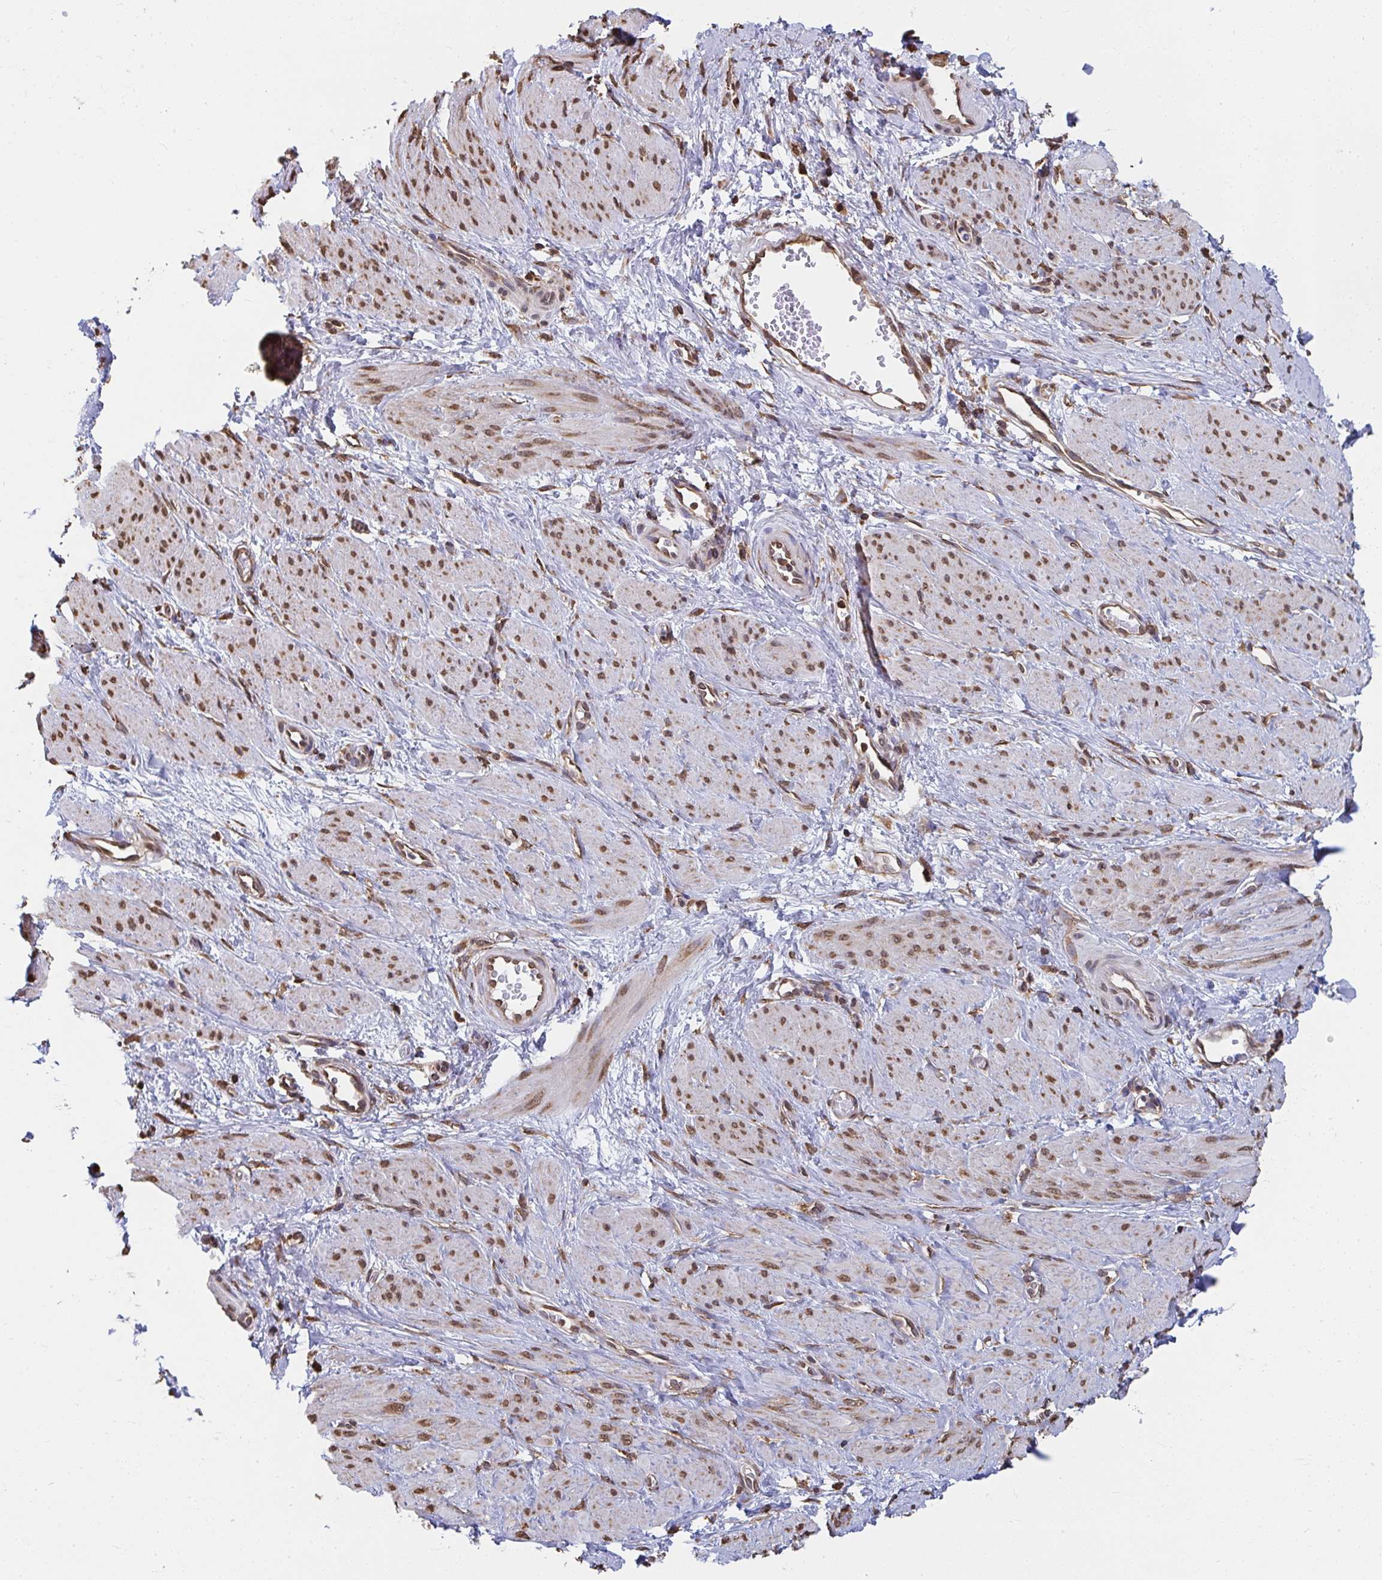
{"staining": {"intensity": "moderate", "quantity": ">75%", "location": "nuclear"}, "tissue": "smooth muscle", "cell_type": "Smooth muscle cells", "image_type": "normal", "snomed": [{"axis": "morphology", "description": "Normal tissue, NOS"}, {"axis": "topography", "description": "Smooth muscle"}, {"axis": "topography", "description": "Uterus"}], "caption": "DAB immunohistochemical staining of unremarkable human smooth muscle exhibits moderate nuclear protein positivity in approximately >75% of smooth muscle cells. (DAB (3,3'-diaminobenzidine) IHC with brightfield microscopy, high magnification).", "gene": "SYNCRIP", "patient": {"sex": "female", "age": 39}}